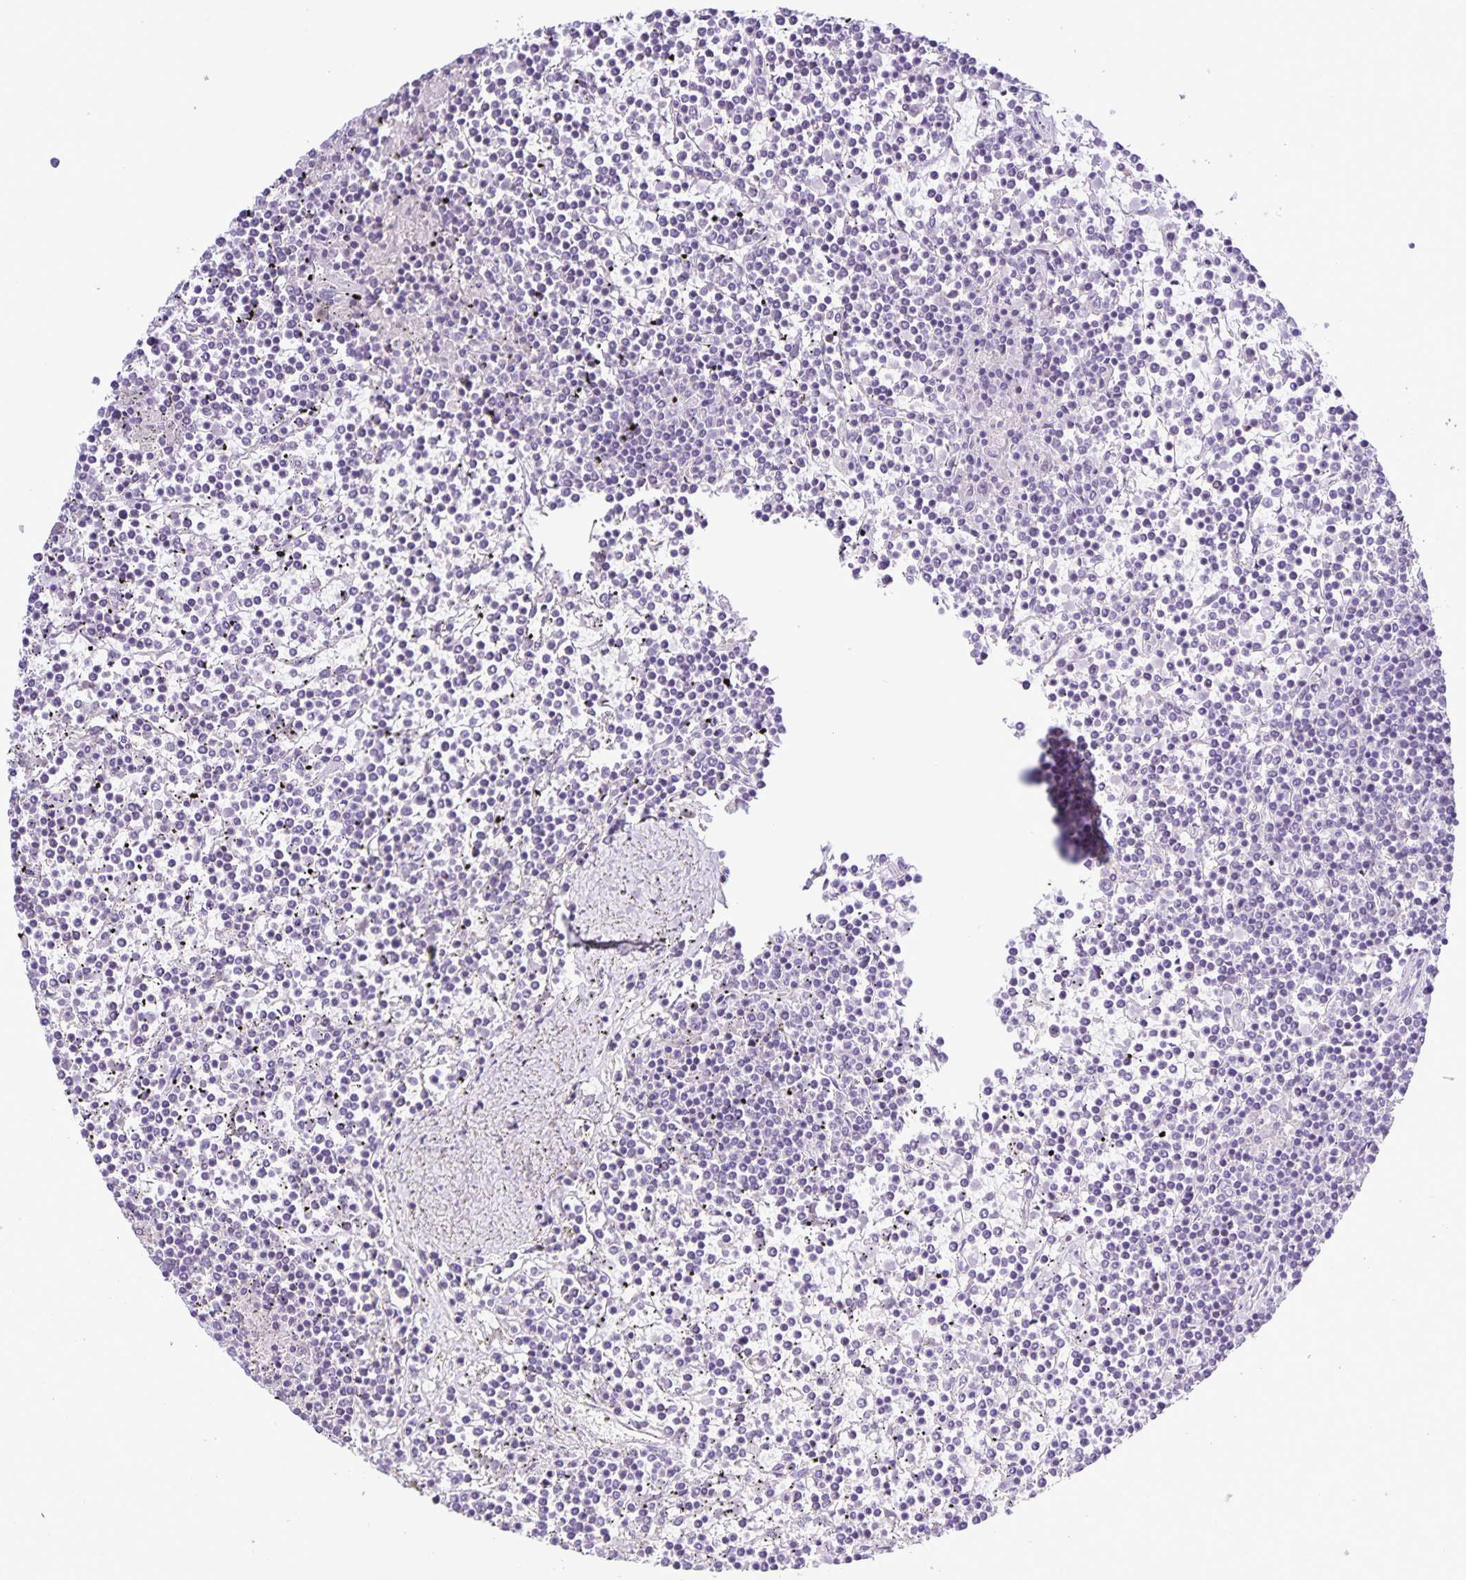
{"staining": {"intensity": "negative", "quantity": "none", "location": "none"}, "tissue": "lymphoma", "cell_type": "Tumor cells", "image_type": "cancer", "snomed": [{"axis": "morphology", "description": "Malignant lymphoma, non-Hodgkin's type, Low grade"}, {"axis": "topography", "description": "Spleen"}], "caption": "High power microscopy photomicrograph of an immunohistochemistry image of lymphoma, revealing no significant expression in tumor cells.", "gene": "ONECUT2", "patient": {"sex": "female", "age": 19}}